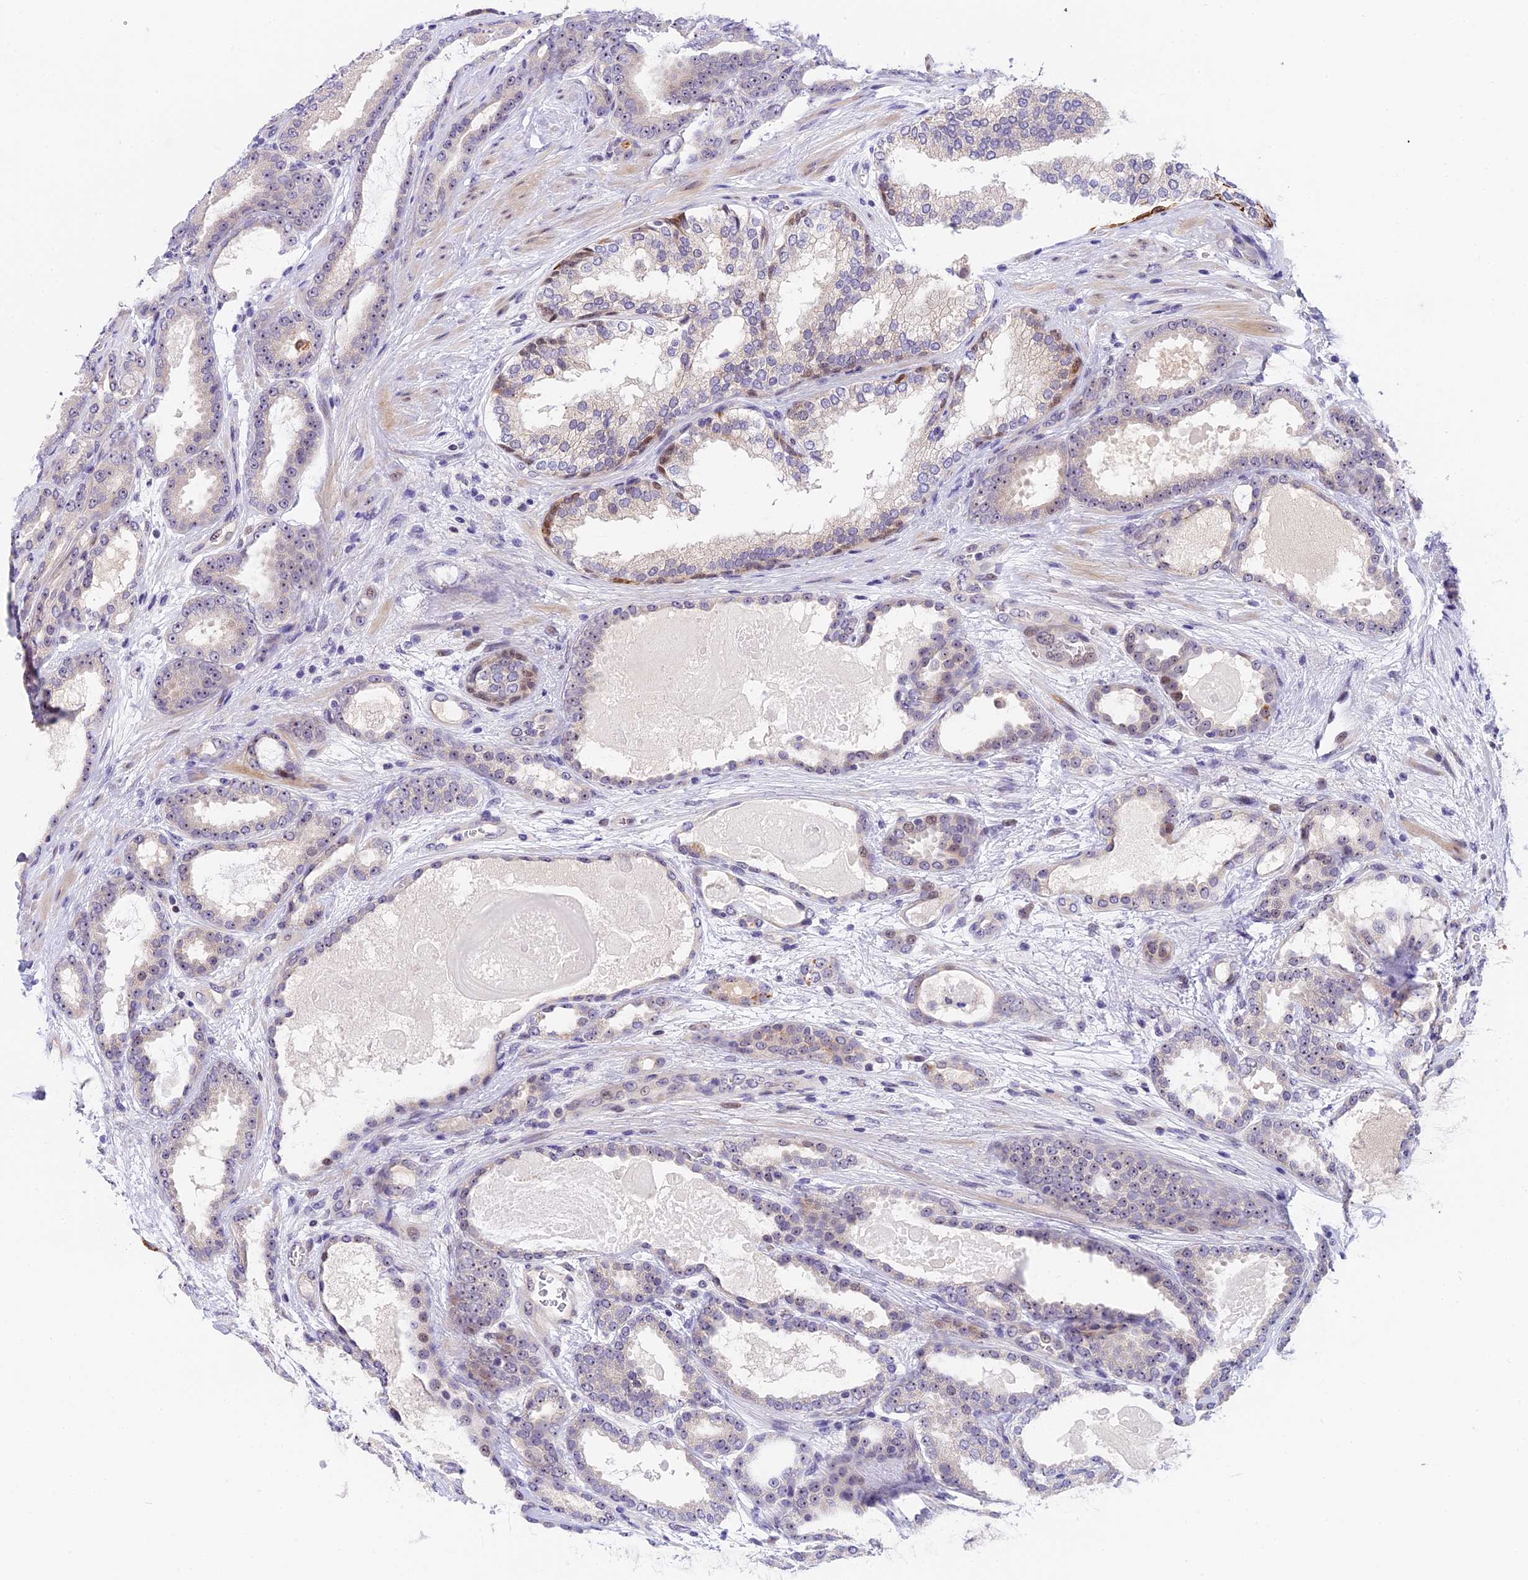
{"staining": {"intensity": "negative", "quantity": "none", "location": "none"}, "tissue": "prostate cancer", "cell_type": "Tumor cells", "image_type": "cancer", "snomed": [{"axis": "morphology", "description": "Adenocarcinoma, High grade"}, {"axis": "topography", "description": "Prostate"}], "caption": "DAB immunohistochemical staining of human prostate high-grade adenocarcinoma shows no significant expression in tumor cells.", "gene": "MIDN", "patient": {"sex": "male", "age": 60}}